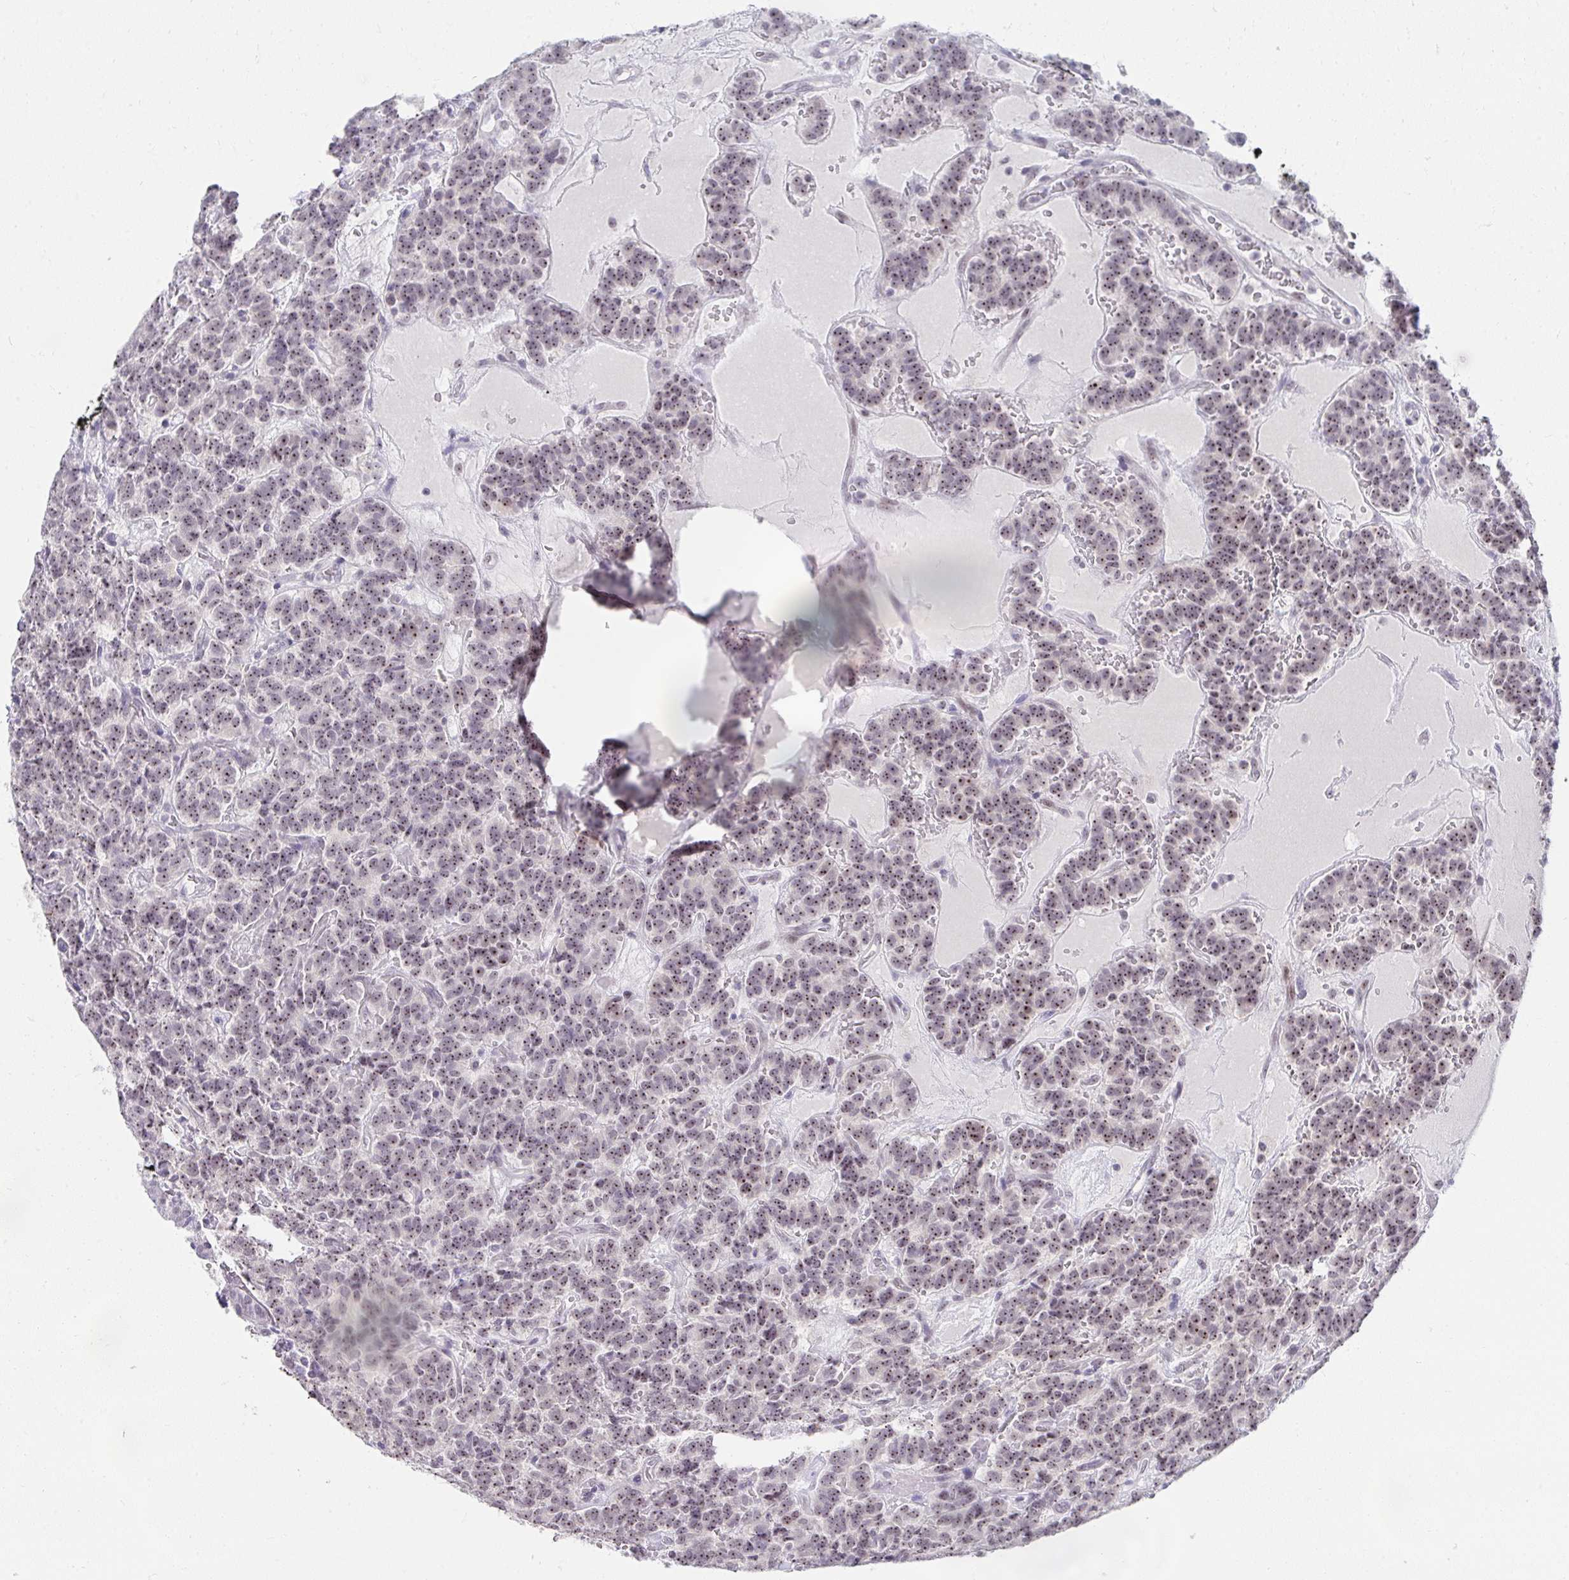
{"staining": {"intensity": "moderate", "quantity": ">75%", "location": "nuclear"}, "tissue": "carcinoid", "cell_type": "Tumor cells", "image_type": "cancer", "snomed": [{"axis": "morphology", "description": "Carcinoid, malignant, NOS"}, {"axis": "topography", "description": "Pancreas"}], "caption": "Protein expression analysis of human carcinoid (malignant) reveals moderate nuclear staining in approximately >75% of tumor cells. (DAB = brown stain, brightfield microscopy at high magnification).", "gene": "HIRA", "patient": {"sex": "male", "age": 36}}